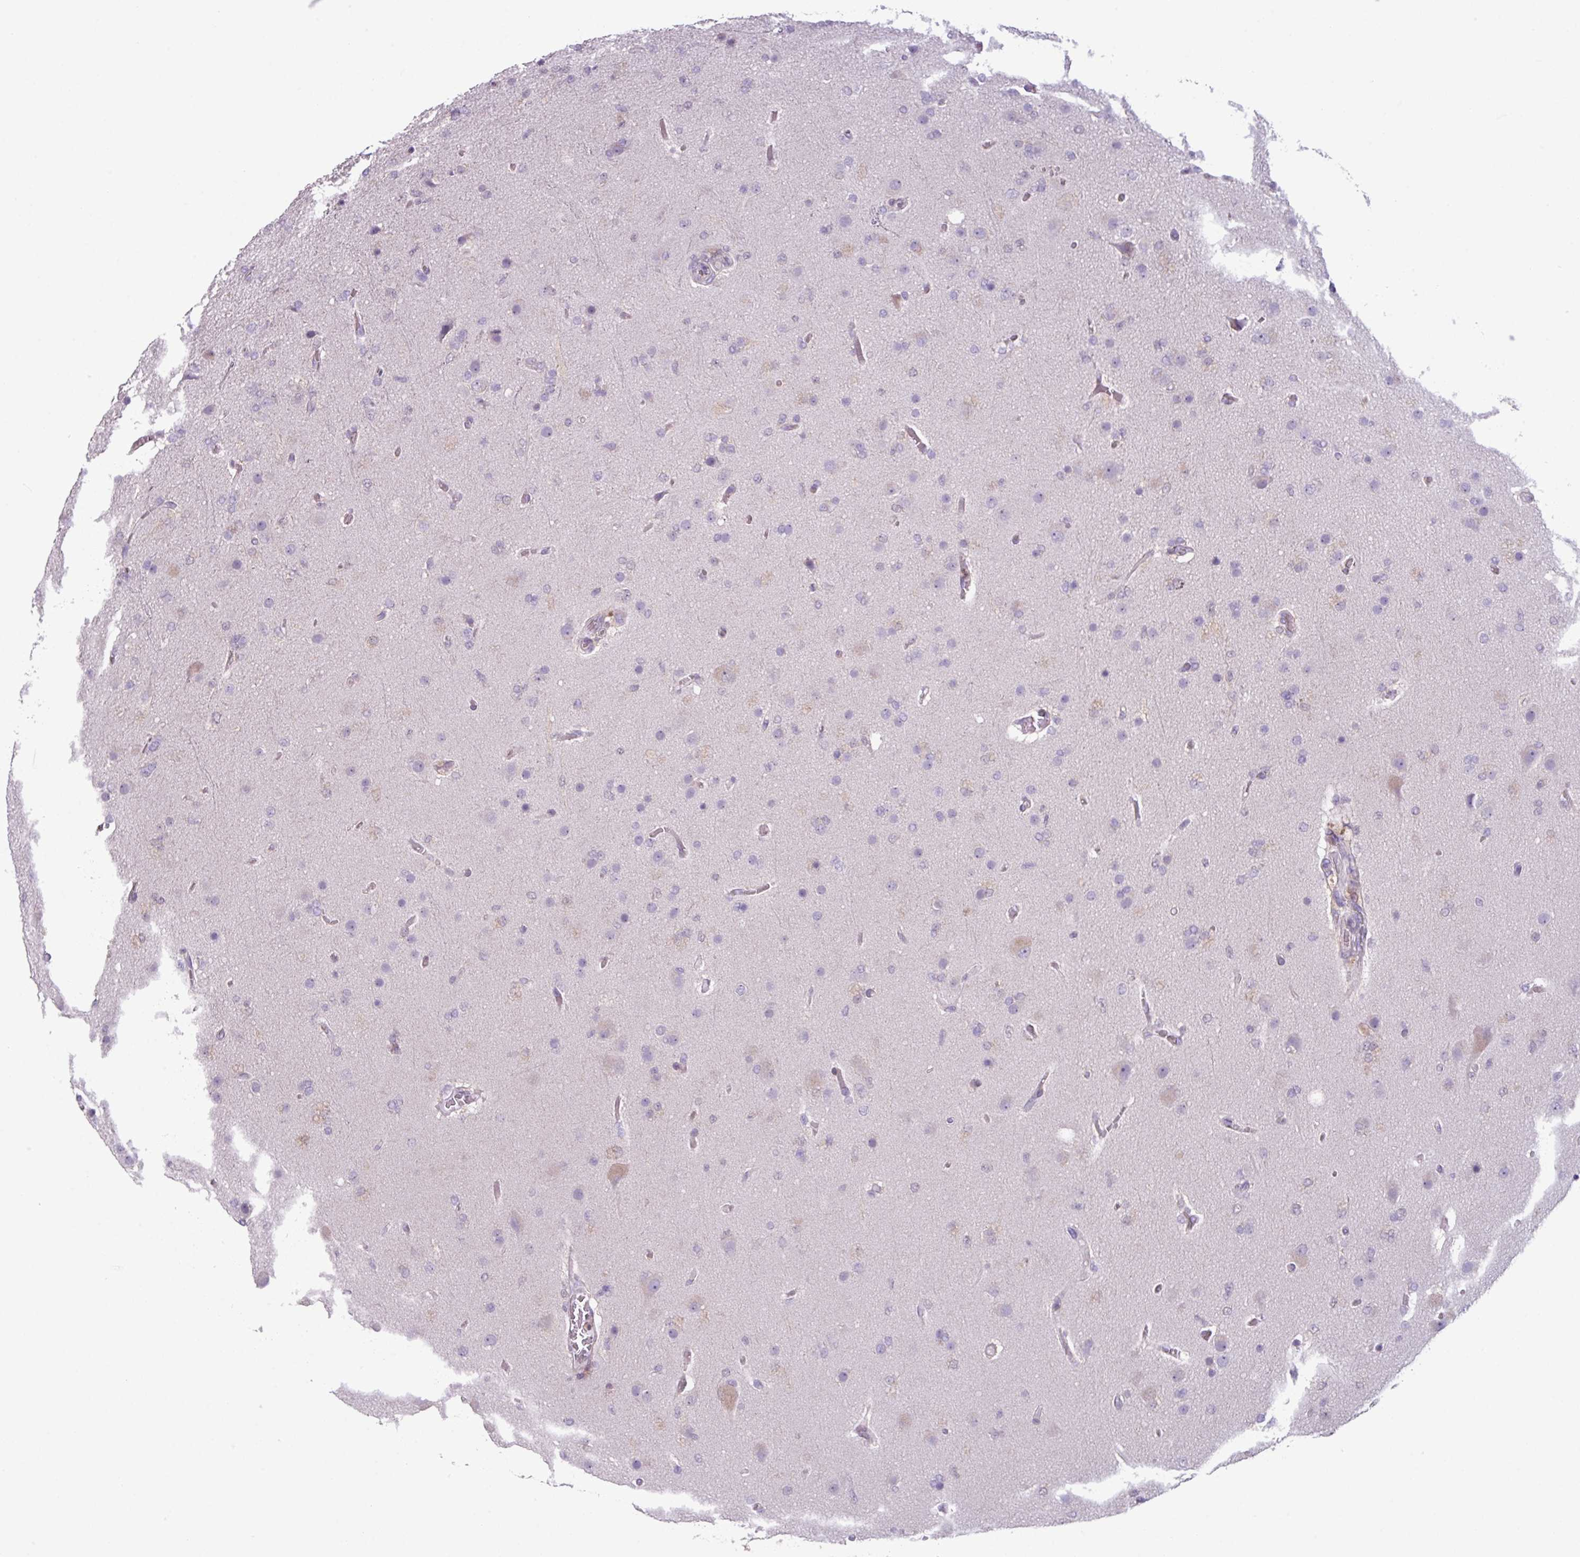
{"staining": {"intensity": "negative", "quantity": "none", "location": "none"}, "tissue": "glioma", "cell_type": "Tumor cells", "image_type": "cancer", "snomed": [{"axis": "morphology", "description": "Glioma, malignant, High grade"}, {"axis": "topography", "description": "Brain"}], "caption": "Micrograph shows no significant protein positivity in tumor cells of high-grade glioma (malignant).", "gene": "TTLL12", "patient": {"sex": "female", "age": 74}}